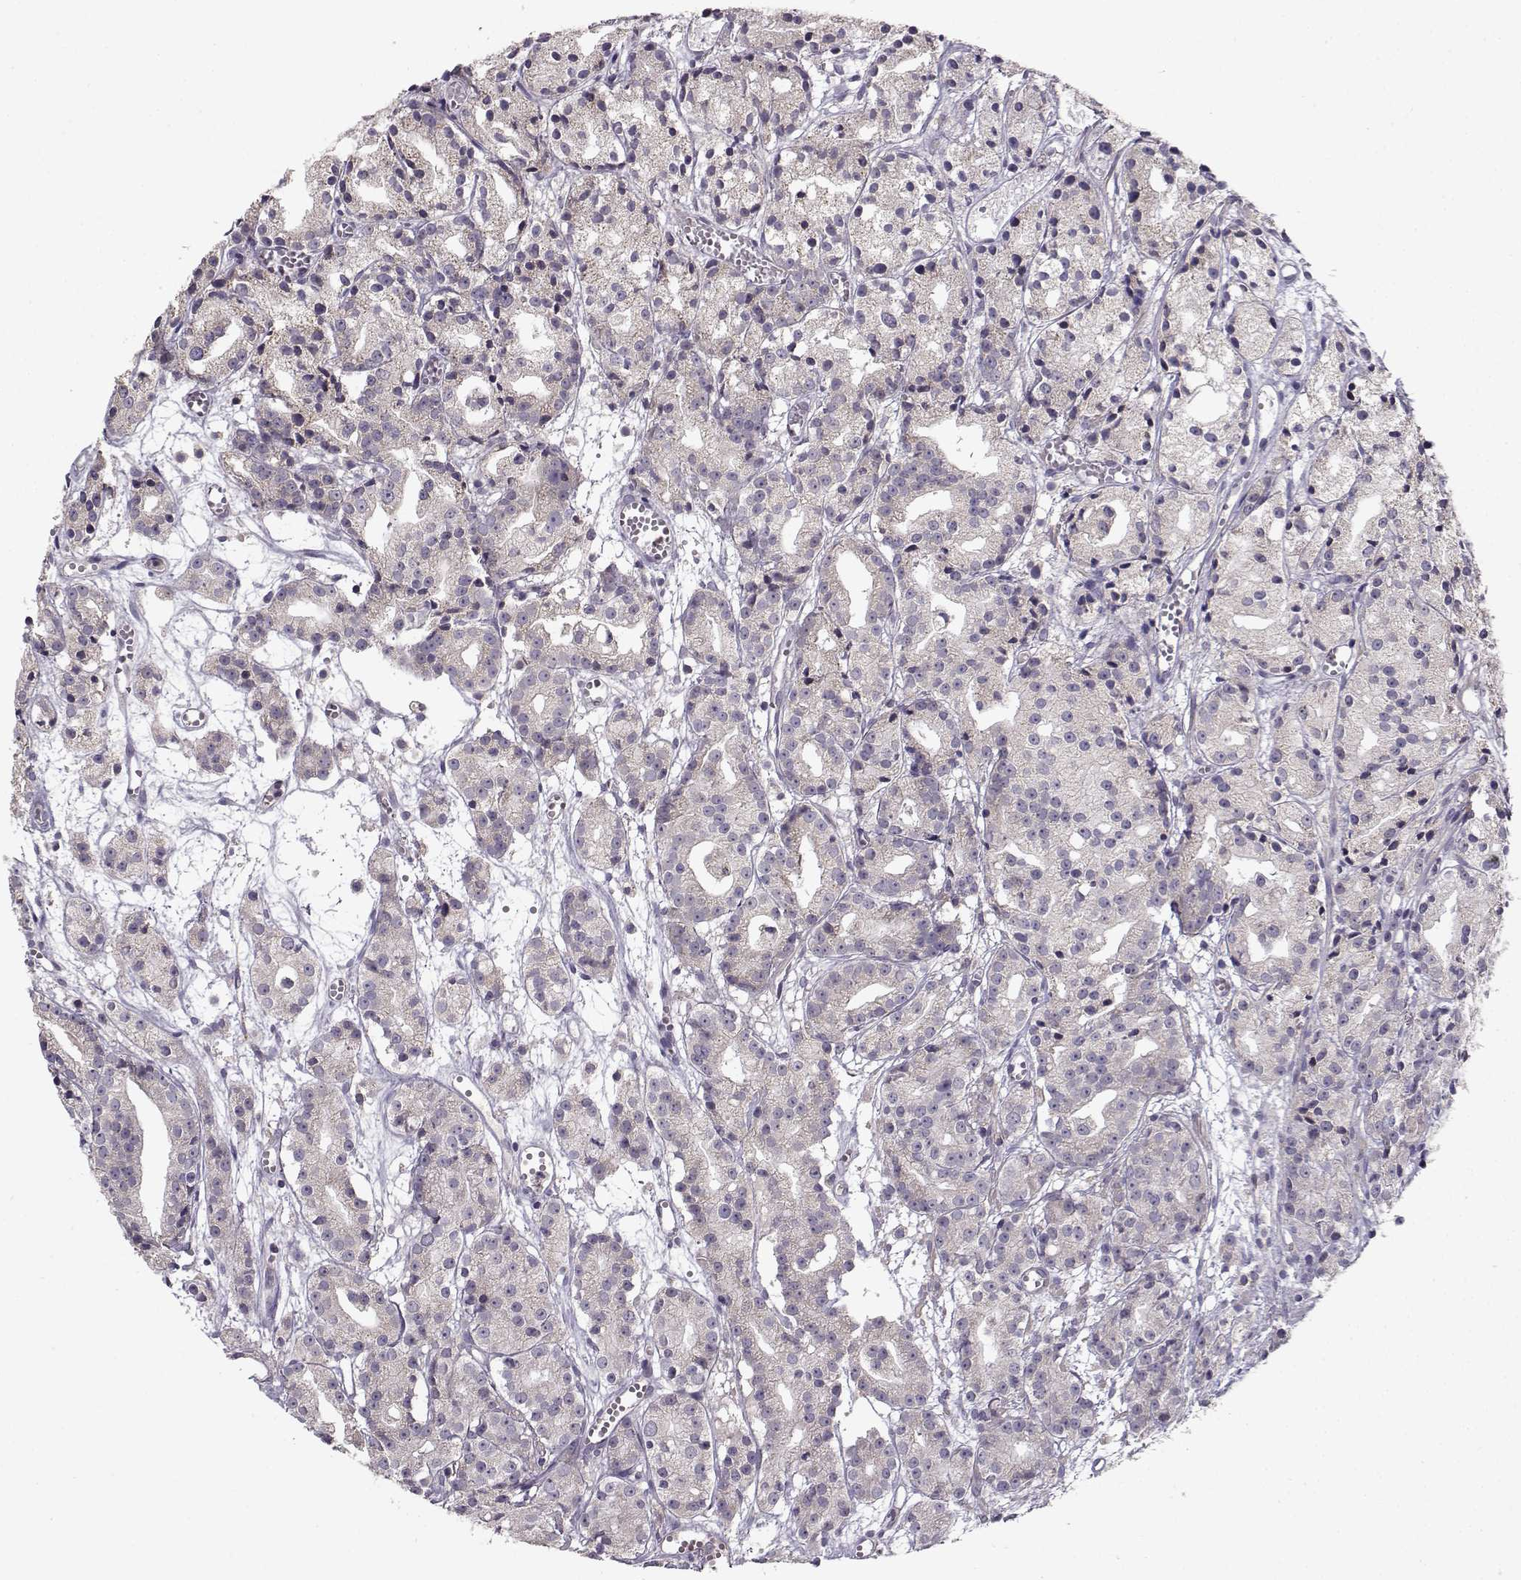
{"staining": {"intensity": "negative", "quantity": "none", "location": "none"}, "tissue": "prostate cancer", "cell_type": "Tumor cells", "image_type": "cancer", "snomed": [{"axis": "morphology", "description": "Adenocarcinoma, Medium grade"}, {"axis": "topography", "description": "Prostate"}], "caption": "Immunohistochemical staining of human medium-grade adenocarcinoma (prostate) exhibits no significant staining in tumor cells.", "gene": "ENTPD8", "patient": {"sex": "male", "age": 74}}